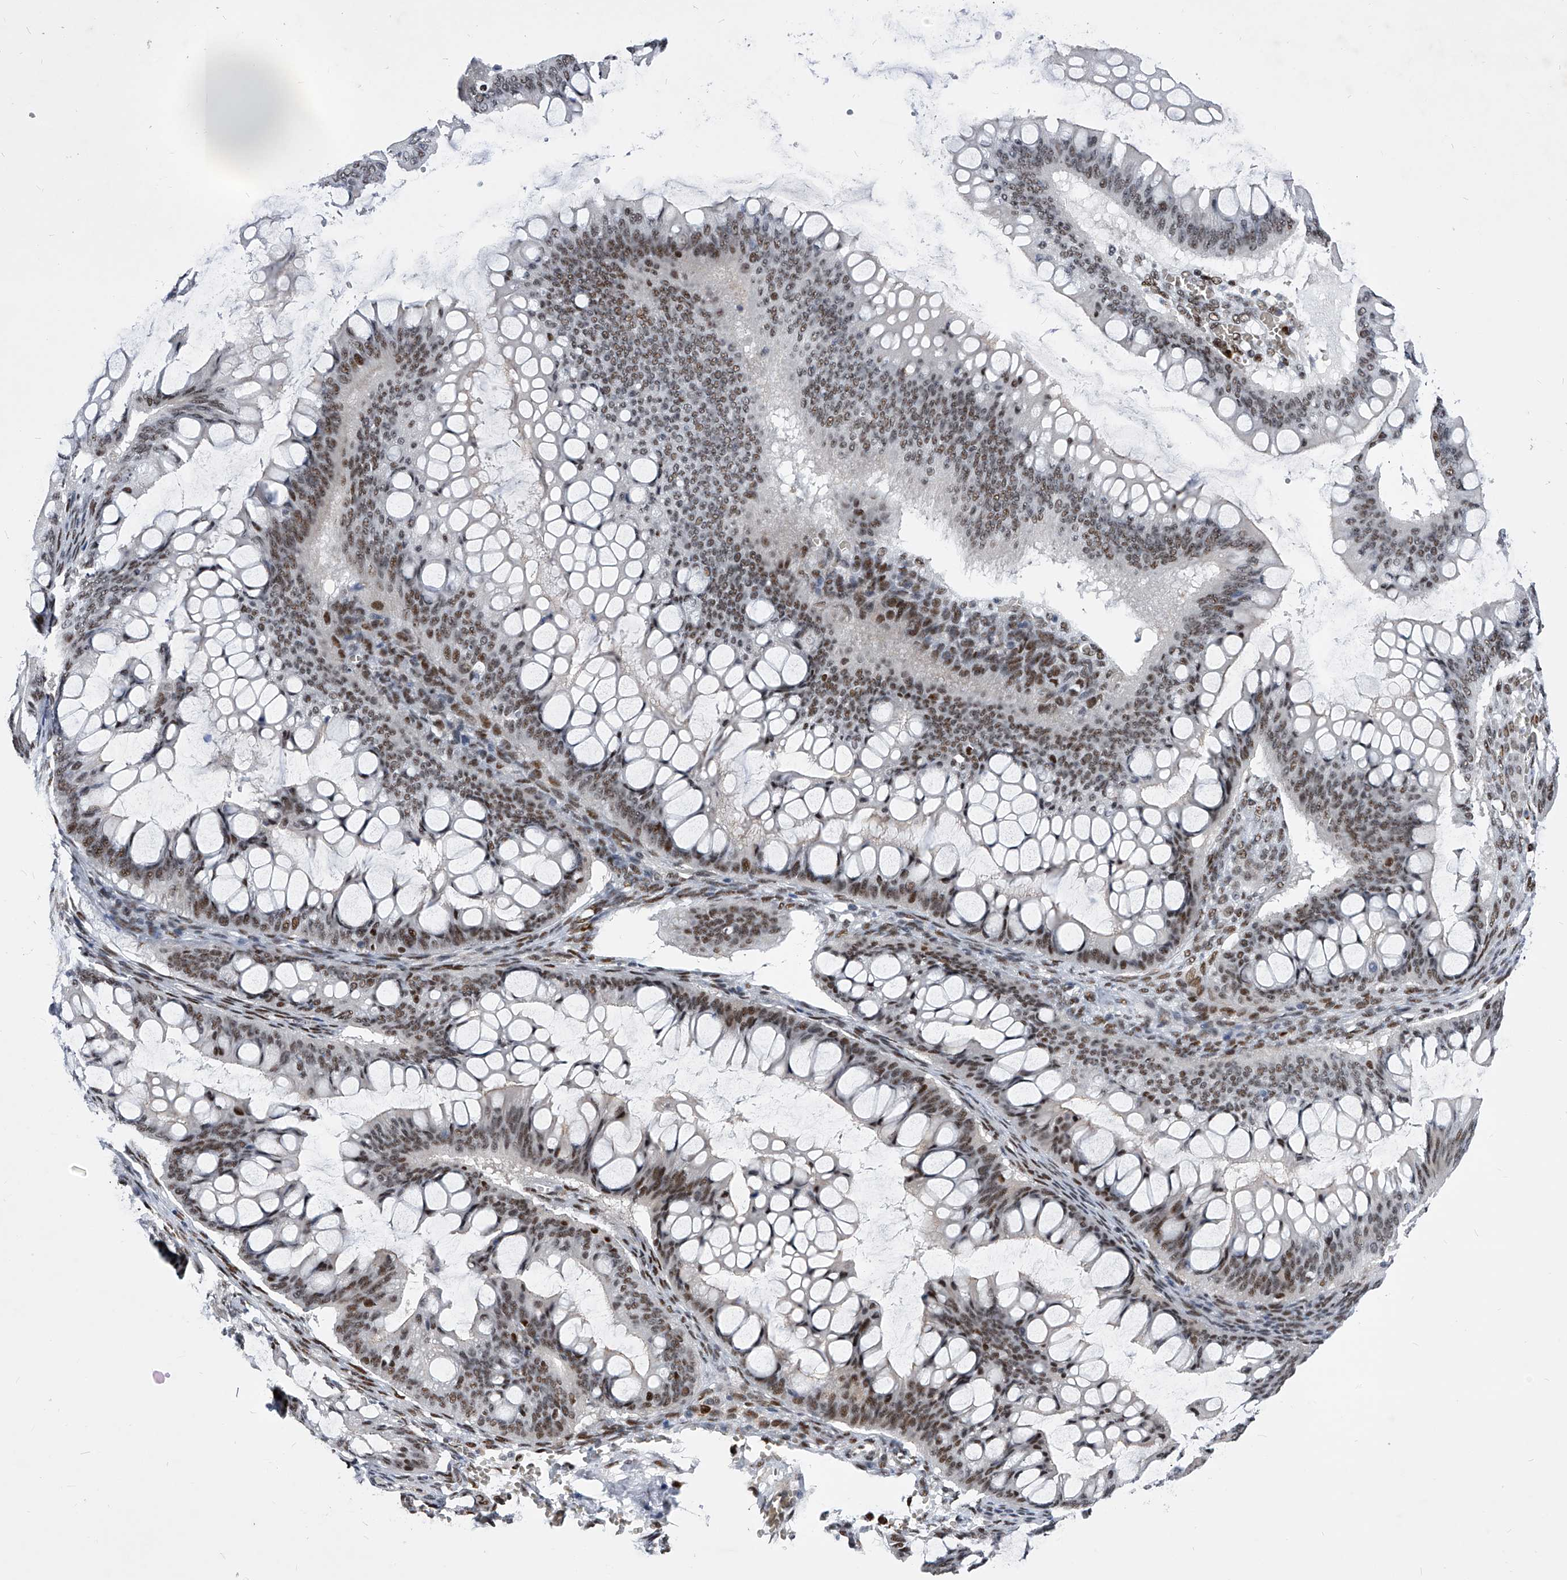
{"staining": {"intensity": "moderate", "quantity": ">75%", "location": "nuclear"}, "tissue": "ovarian cancer", "cell_type": "Tumor cells", "image_type": "cancer", "snomed": [{"axis": "morphology", "description": "Cystadenocarcinoma, mucinous, NOS"}, {"axis": "topography", "description": "Ovary"}], "caption": "Immunohistochemical staining of ovarian cancer (mucinous cystadenocarcinoma) displays medium levels of moderate nuclear staining in approximately >75% of tumor cells.", "gene": "TESK2", "patient": {"sex": "female", "age": 73}}